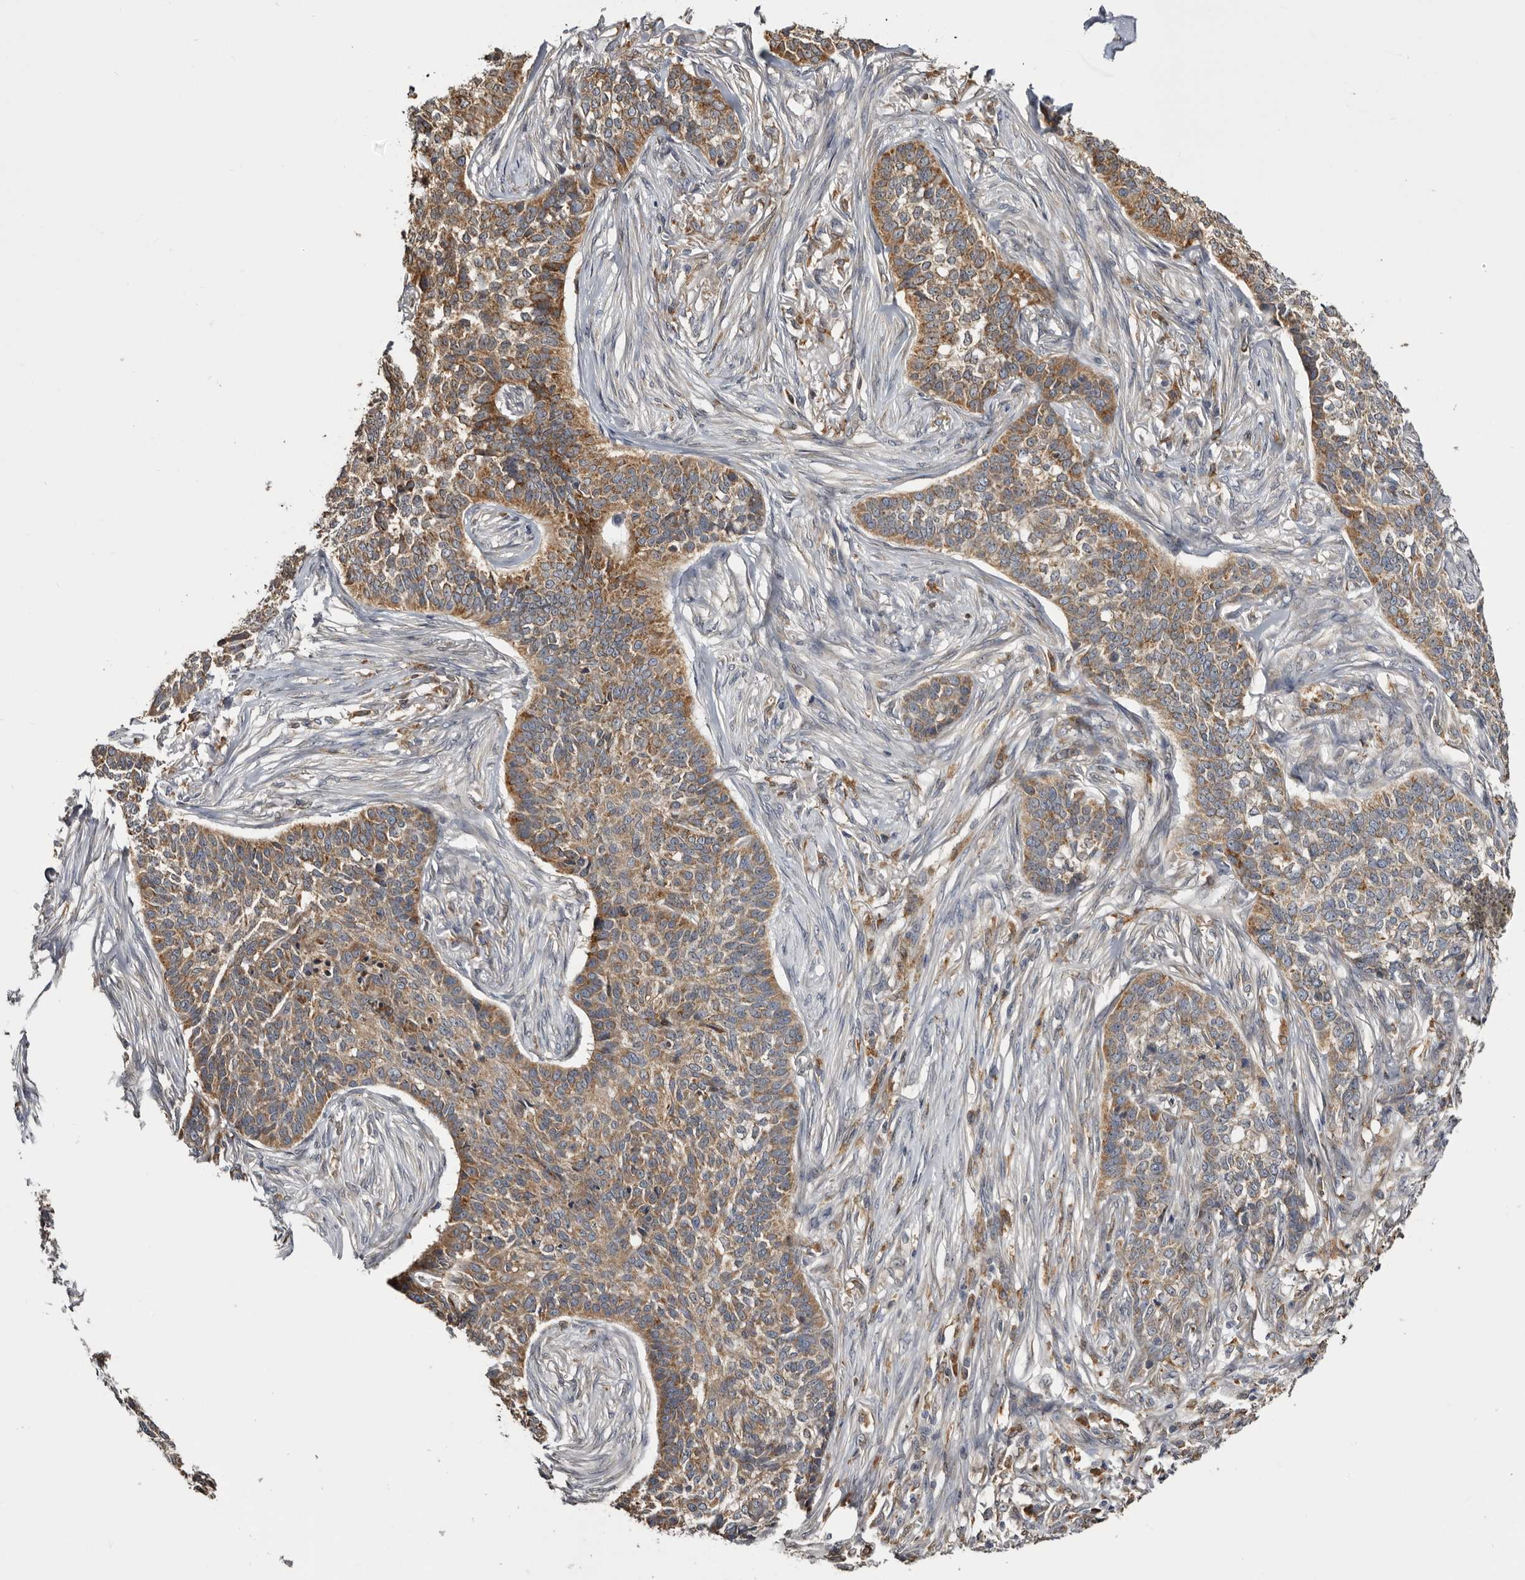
{"staining": {"intensity": "moderate", "quantity": "25%-75%", "location": "cytoplasmic/membranous"}, "tissue": "skin cancer", "cell_type": "Tumor cells", "image_type": "cancer", "snomed": [{"axis": "morphology", "description": "Basal cell carcinoma"}, {"axis": "topography", "description": "Skin"}], "caption": "Skin cancer stained with a brown dye exhibits moderate cytoplasmic/membranous positive expression in approximately 25%-75% of tumor cells.", "gene": "INKA2", "patient": {"sex": "male", "age": 85}}